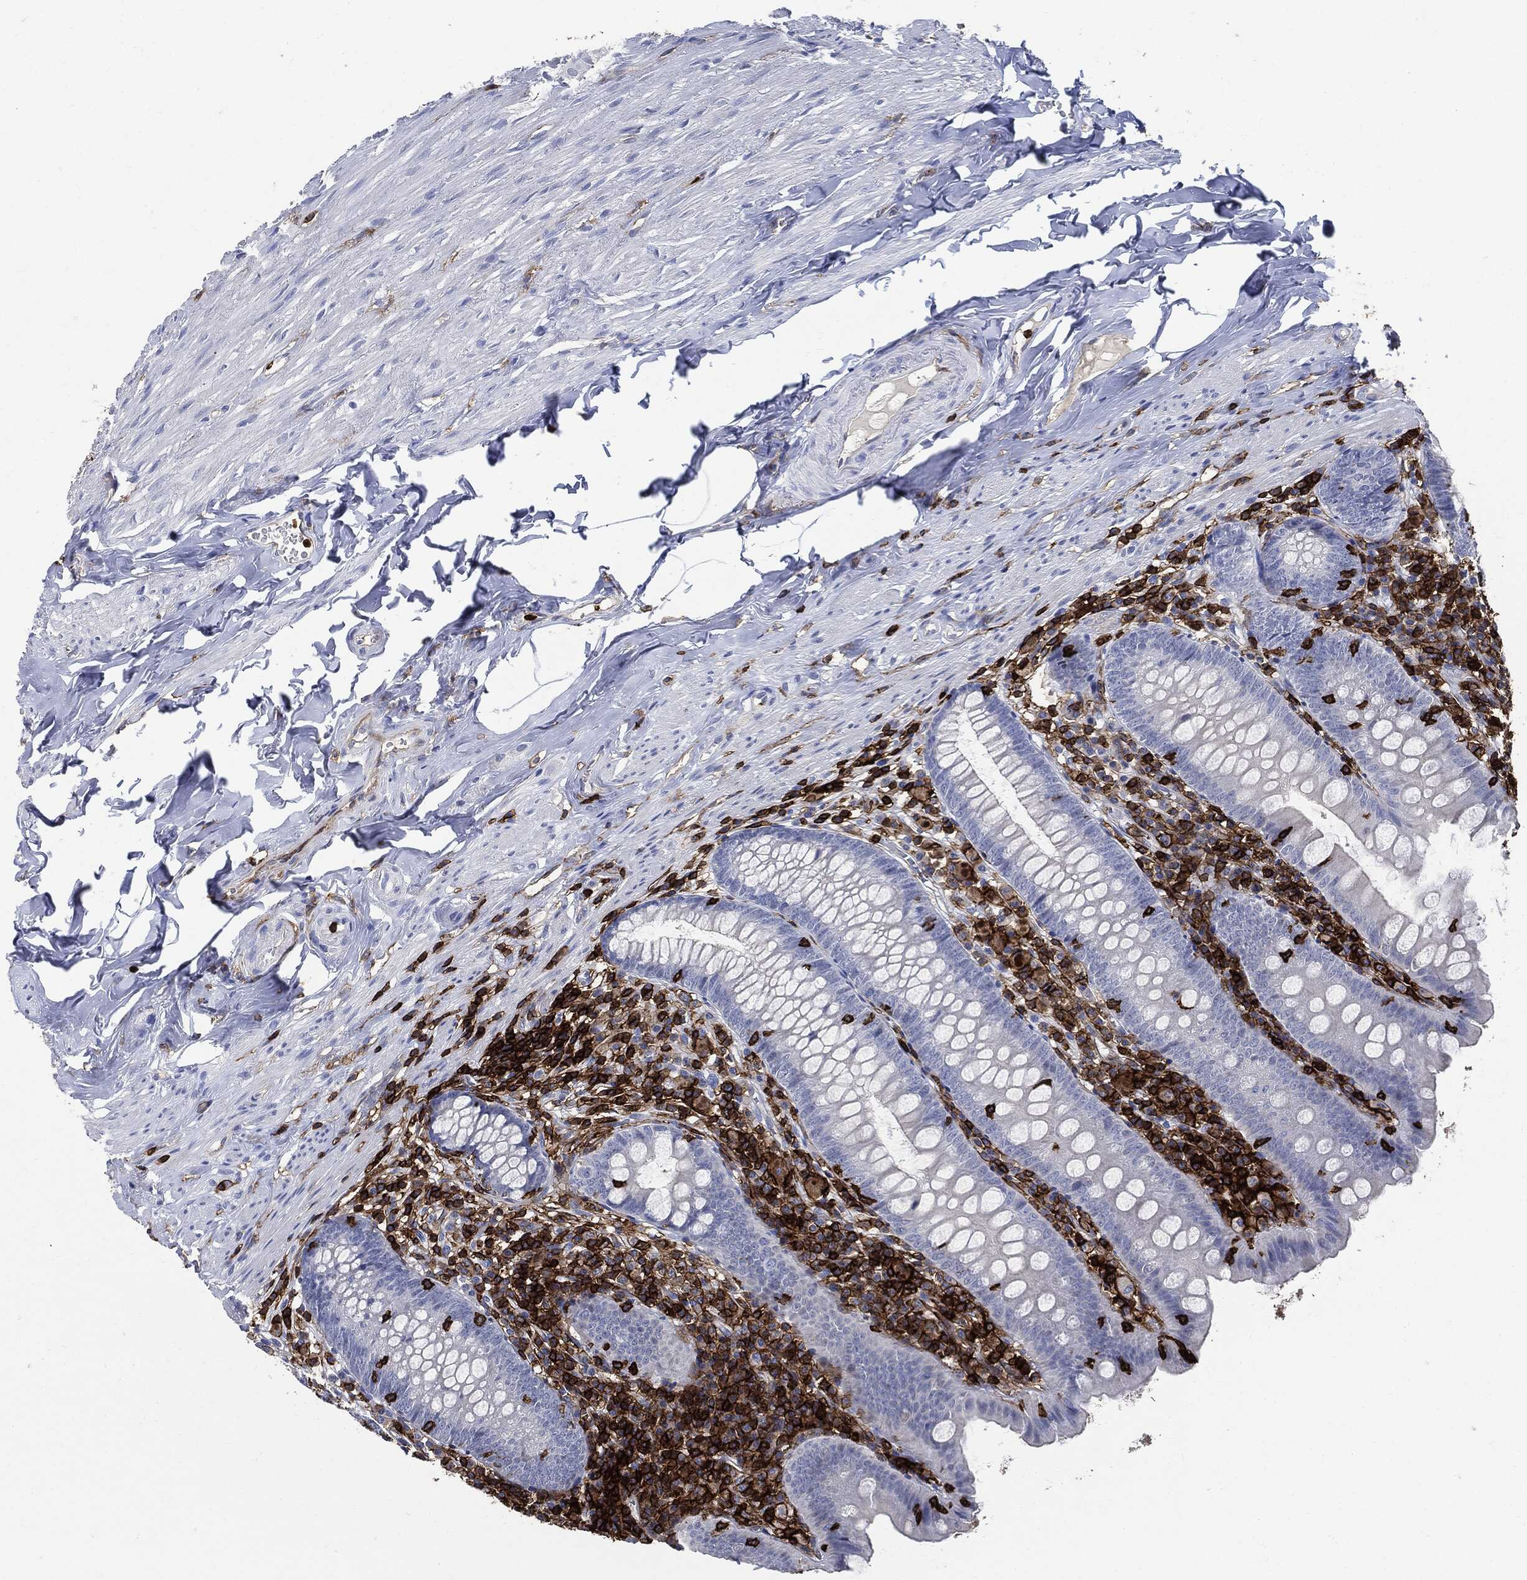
{"staining": {"intensity": "negative", "quantity": "none", "location": "none"}, "tissue": "appendix", "cell_type": "Glandular cells", "image_type": "normal", "snomed": [{"axis": "morphology", "description": "Normal tissue, NOS"}, {"axis": "topography", "description": "Appendix"}], "caption": "High power microscopy image of an IHC photomicrograph of benign appendix, revealing no significant expression in glandular cells. (DAB immunohistochemistry (IHC) with hematoxylin counter stain).", "gene": "PTPRC", "patient": {"sex": "female", "age": 82}}